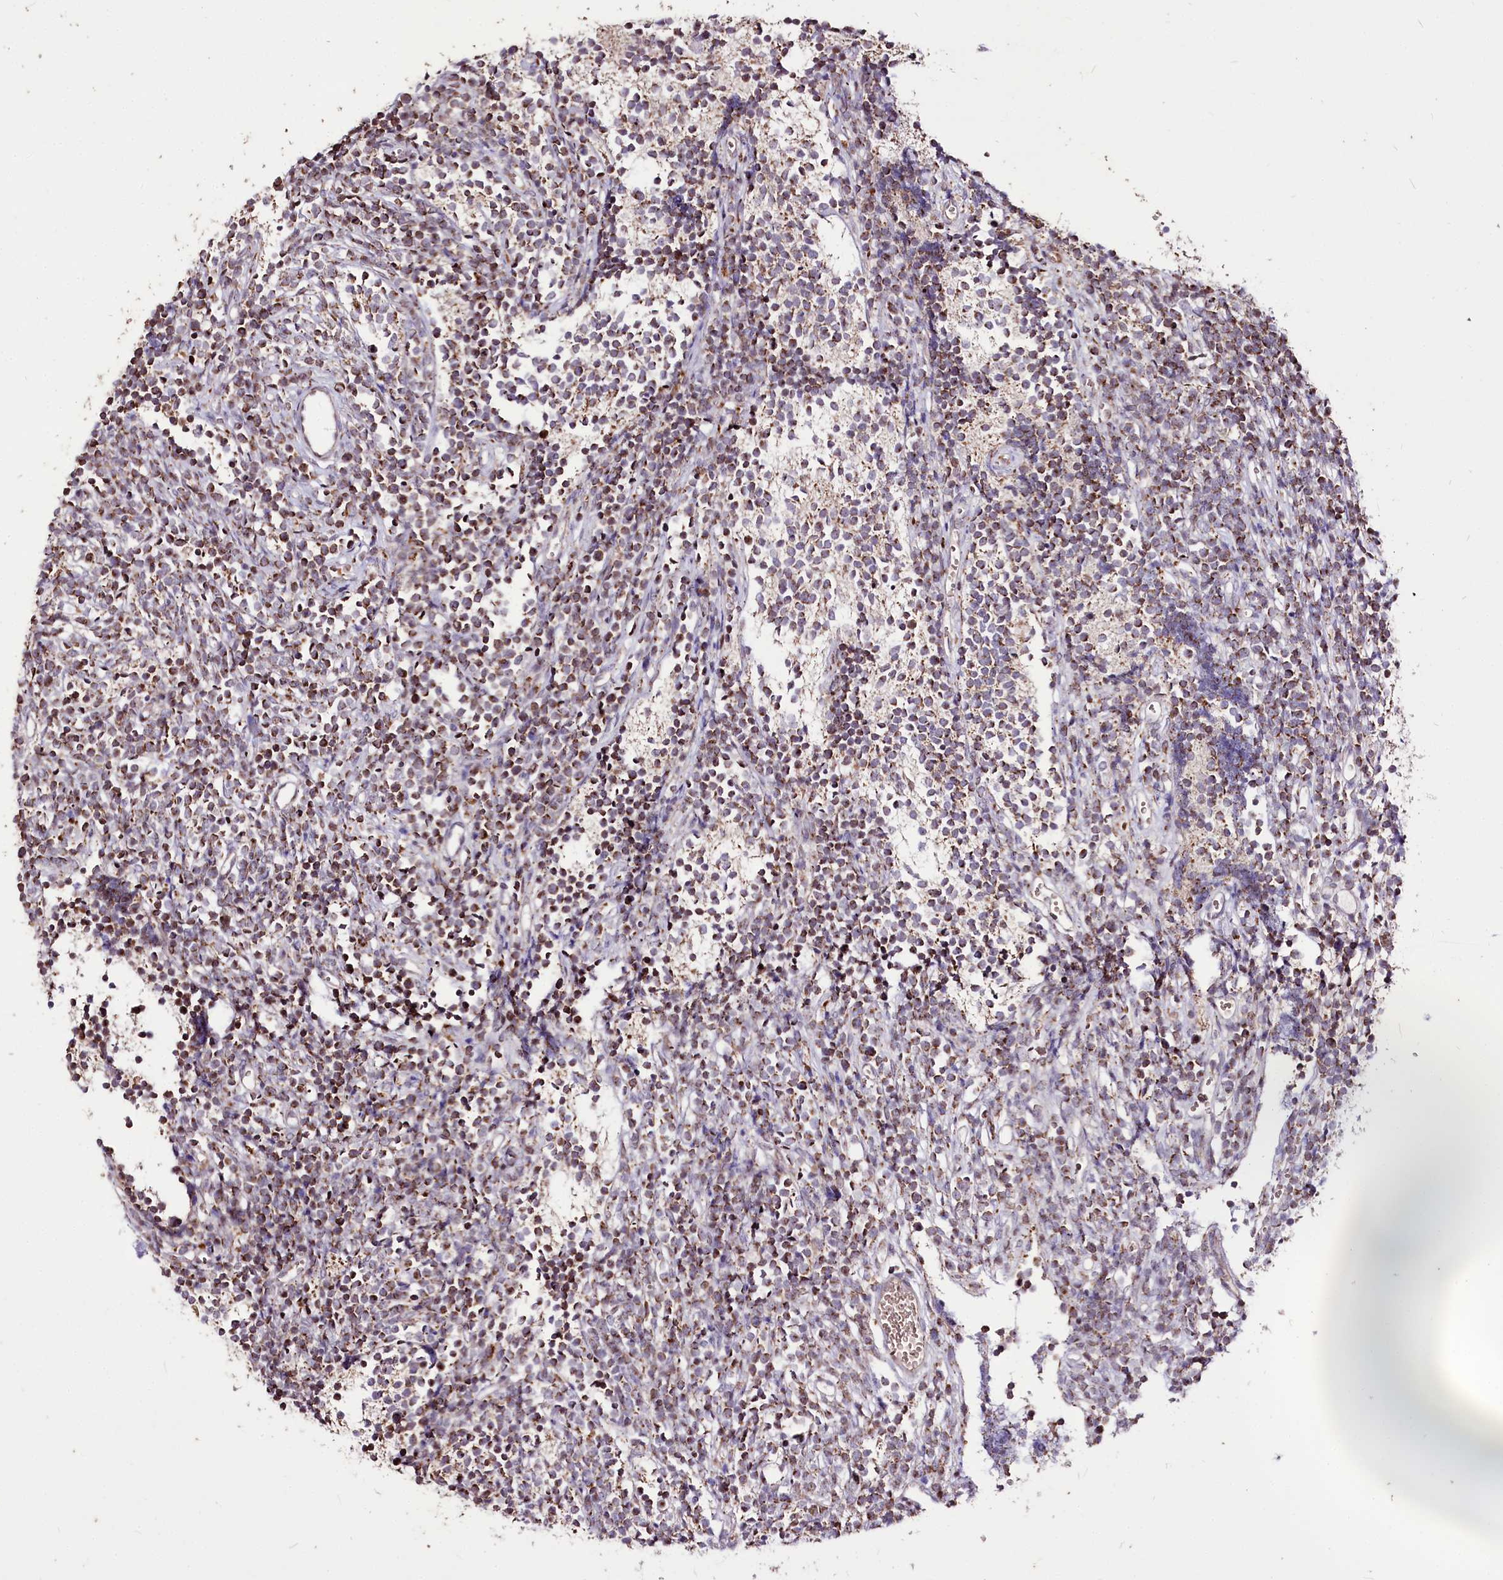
{"staining": {"intensity": "moderate", "quantity": "25%-75%", "location": "cytoplasmic/membranous"}, "tissue": "glioma", "cell_type": "Tumor cells", "image_type": "cancer", "snomed": [{"axis": "morphology", "description": "Glioma, malignant, Low grade"}, {"axis": "topography", "description": "Brain"}], "caption": "Tumor cells demonstrate medium levels of moderate cytoplasmic/membranous expression in approximately 25%-75% of cells in human glioma. The protein of interest is shown in brown color, while the nuclei are stained blue.", "gene": "CARD19", "patient": {"sex": "female", "age": 1}}